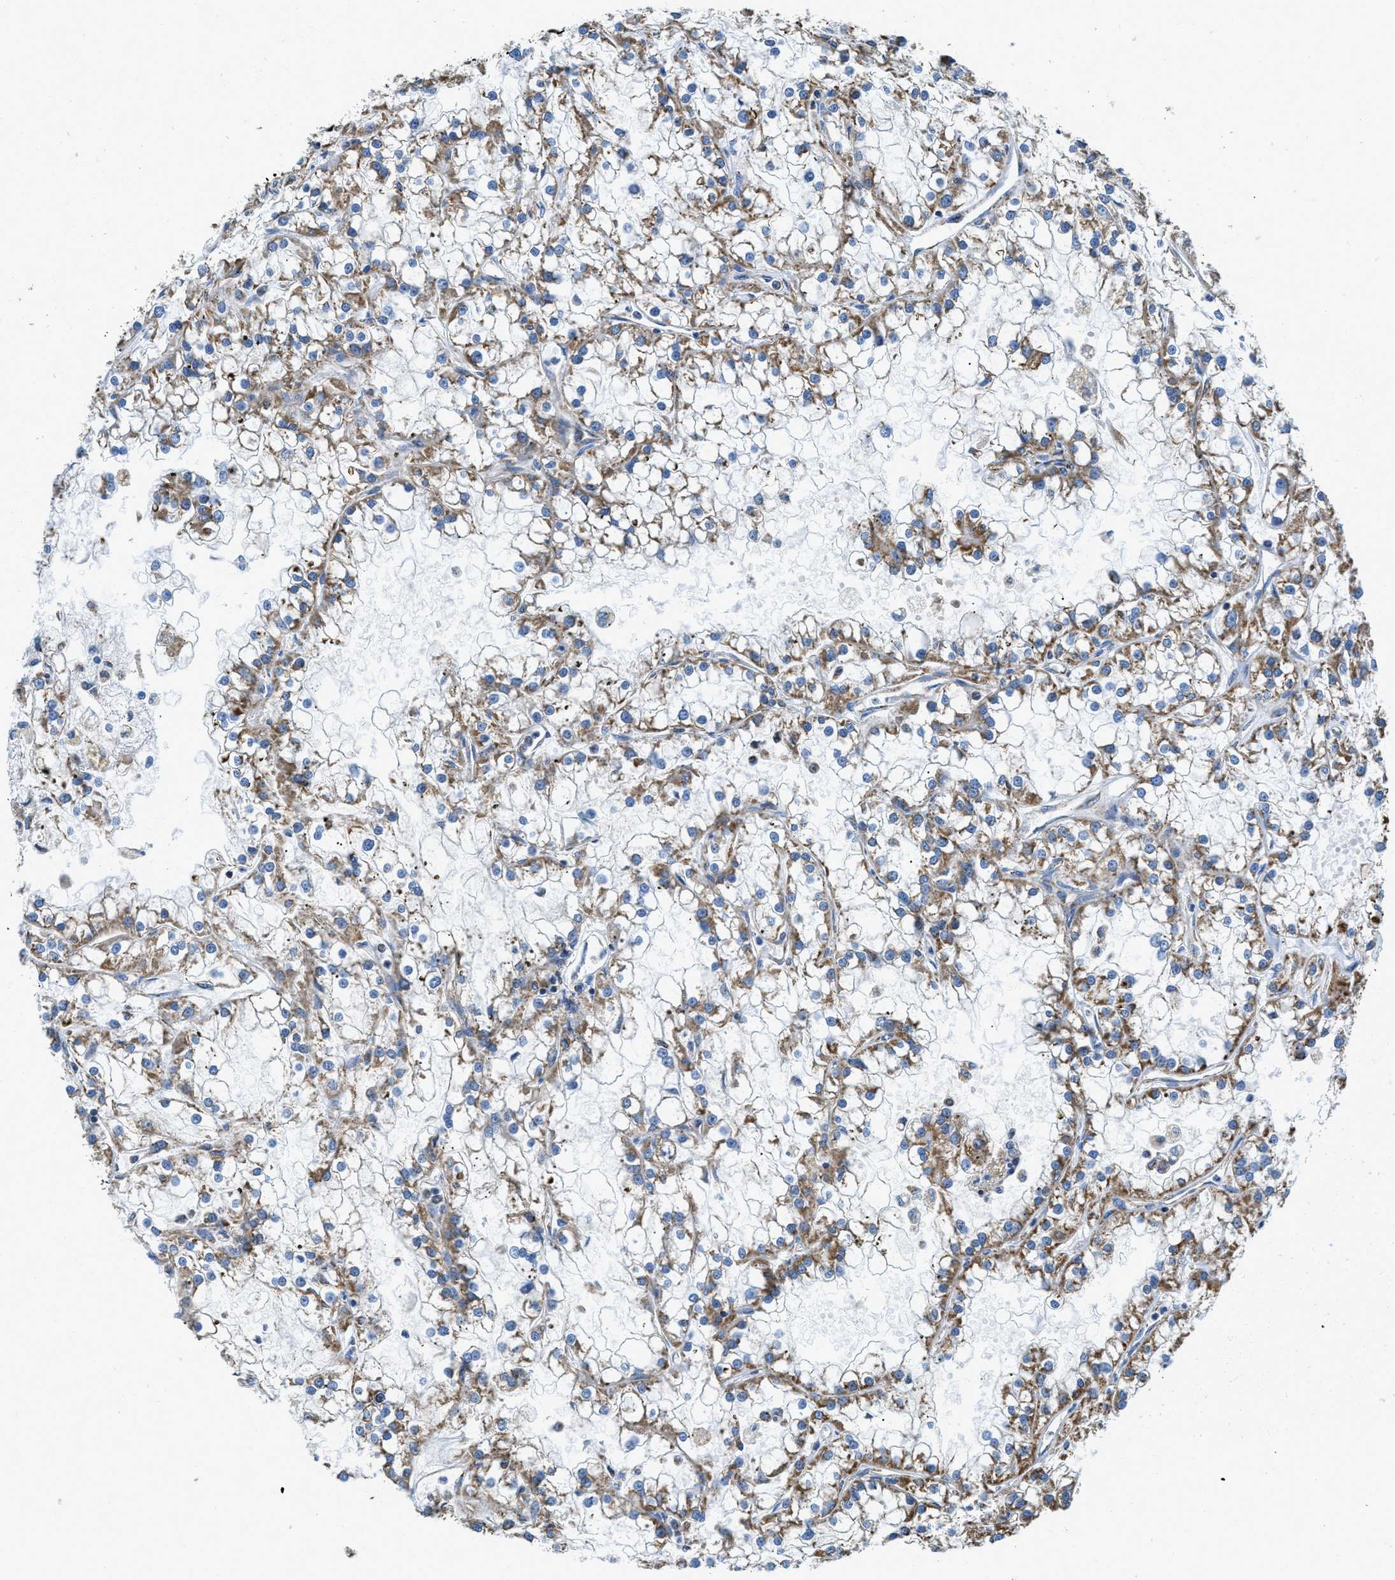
{"staining": {"intensity": "moderate", "quantity": ">75%", "location": "cytoplasmic/membranous"}, "tissue": "renal cancer", "cell_type": "Tumor cells", "image_type": "cancer", "snomed": [{"axis": "morphology", "description": "Adenocarcinoma, NOS"}, {"axis": "topography", "description": "Kidney"}], "caption": "Tumor cells exhibit medium levels of moderate cytoplasmic/membranous positivity in about >75% of cells in human renal cancer.", "gene": "STK33", "patient": {"sex": "female", "age": 52}}